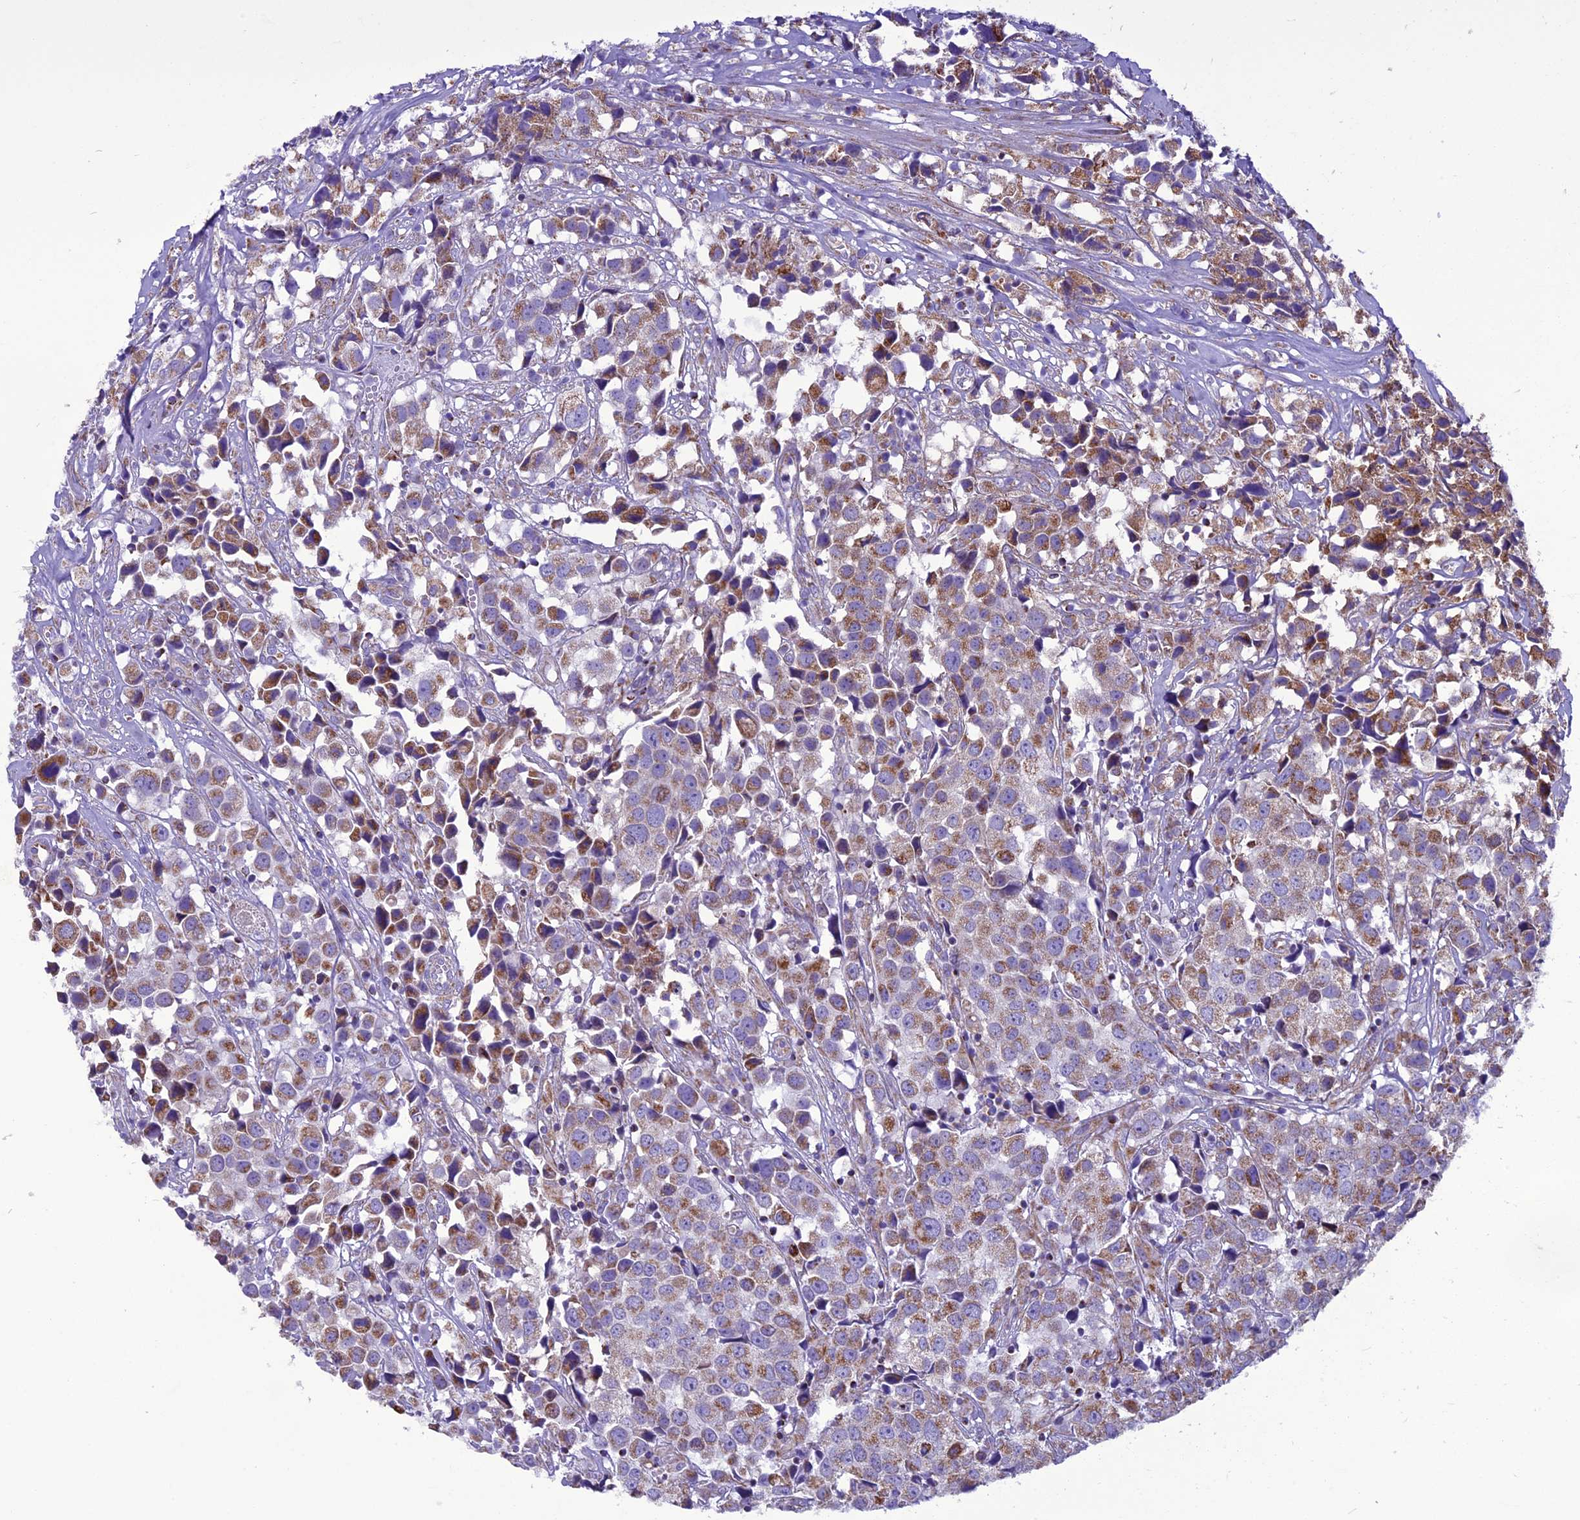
{"staining": {"intensity": "strong", "quantity": "<25%", "location": "cytoplasmic/membranous"}, "tissue": "urothelial cancer", "cell_type": "Tumor cells", "image_type": "cancer", "snomed": [{"axis": "morphology", "description": "Urothelial carcinoma, High grade"}, {"axis": "topography", "description": "Urinary bladder"}], "caption": "Immunohistochemistry (IHC) image of neoplastic tissue: human urothelial cancer stained using immunohistochemistry (IHC) displays medium levels of strong protein expression localized specifically in the cytoplasmic/membranous of tumor cells, appearing as a cytoplasmic/membranous brown color.", "gene": "ICA1L", "patient": {"sex": "female", "age": 75}}